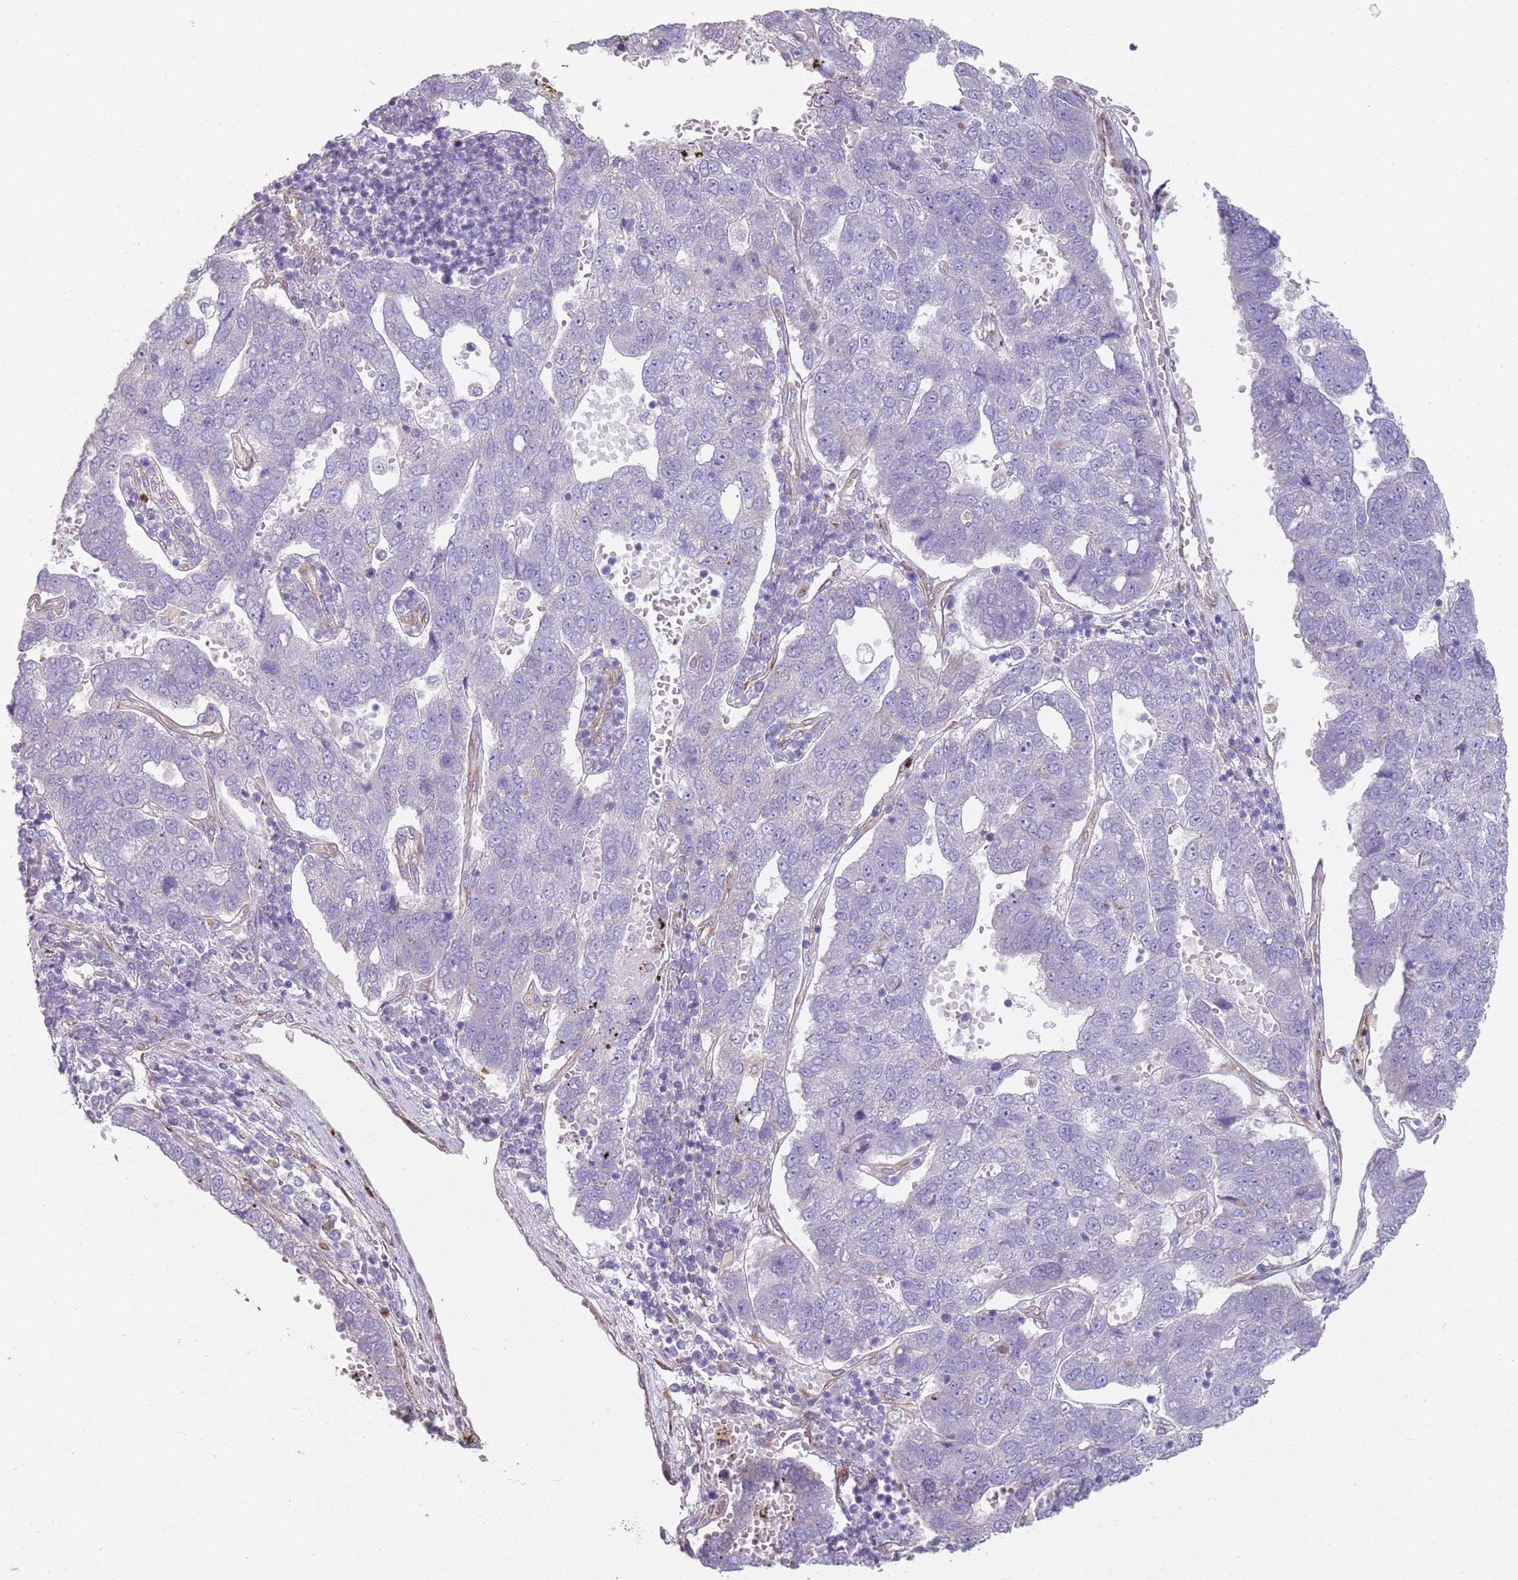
{"staining": {"intensity": "negative", "quantity": "none", "location": "none"}, "tissue": "pancreatic cancer", "cell_type": "Tumor cells", "image_type": "cancer", "snomed": [{"axis": "morphology", "description": "Adenocarcinoma, NOS"}, {"axis": "topography", "description": "Pancreas"}], "caption": "Immunohistochemical staining of pancreatic cancer reveals no significant staining in tumor cells.", "gene": "PHLPP2", "patient": {"sex": "female", "age": 61}}